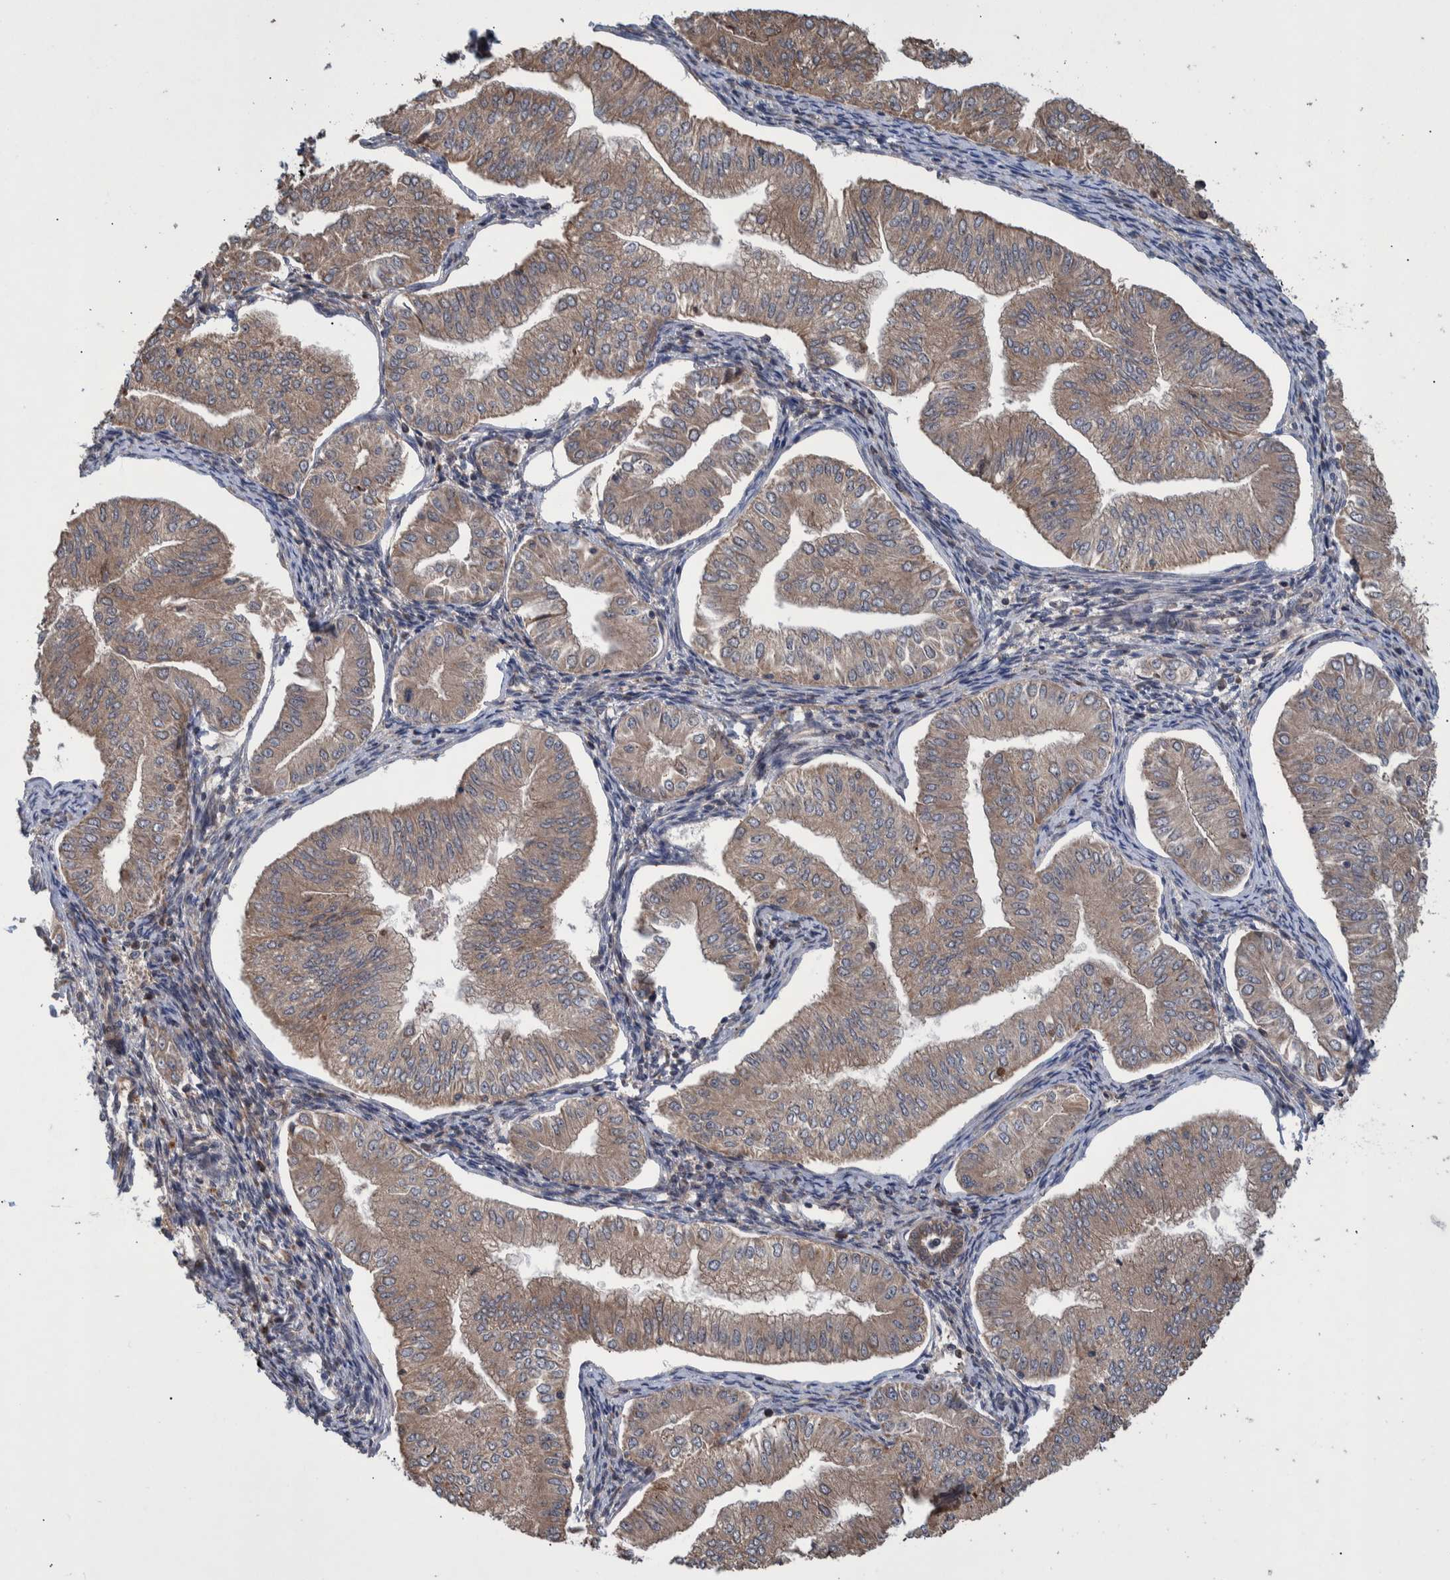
{"staining": {"intensity": "moderate", "quantity": ">75%", "location": "cytoplasmic/membranous,nuclear"}, "tissue": "endometrial cancer", "cell_type": "Tumor cells", "image_type": "cancer", "snomed": [{"axis": "morphology", "description": "Normal tissue, NOS"}, {"axis": "morphology", "description": "Adenocarcinoma, NOS"}, {"axis": "topography", "description": "Endometrium"}], "caption": "Endometrial cancer (adenocarcinoma) stained with a brown dye reveals moderate cytoplasmic/membranous and nuclear positive expression in approximately >75% of tumor cells.", "gene": "B3GNTL1", "patient": {"sex": "female", "age": 53}}